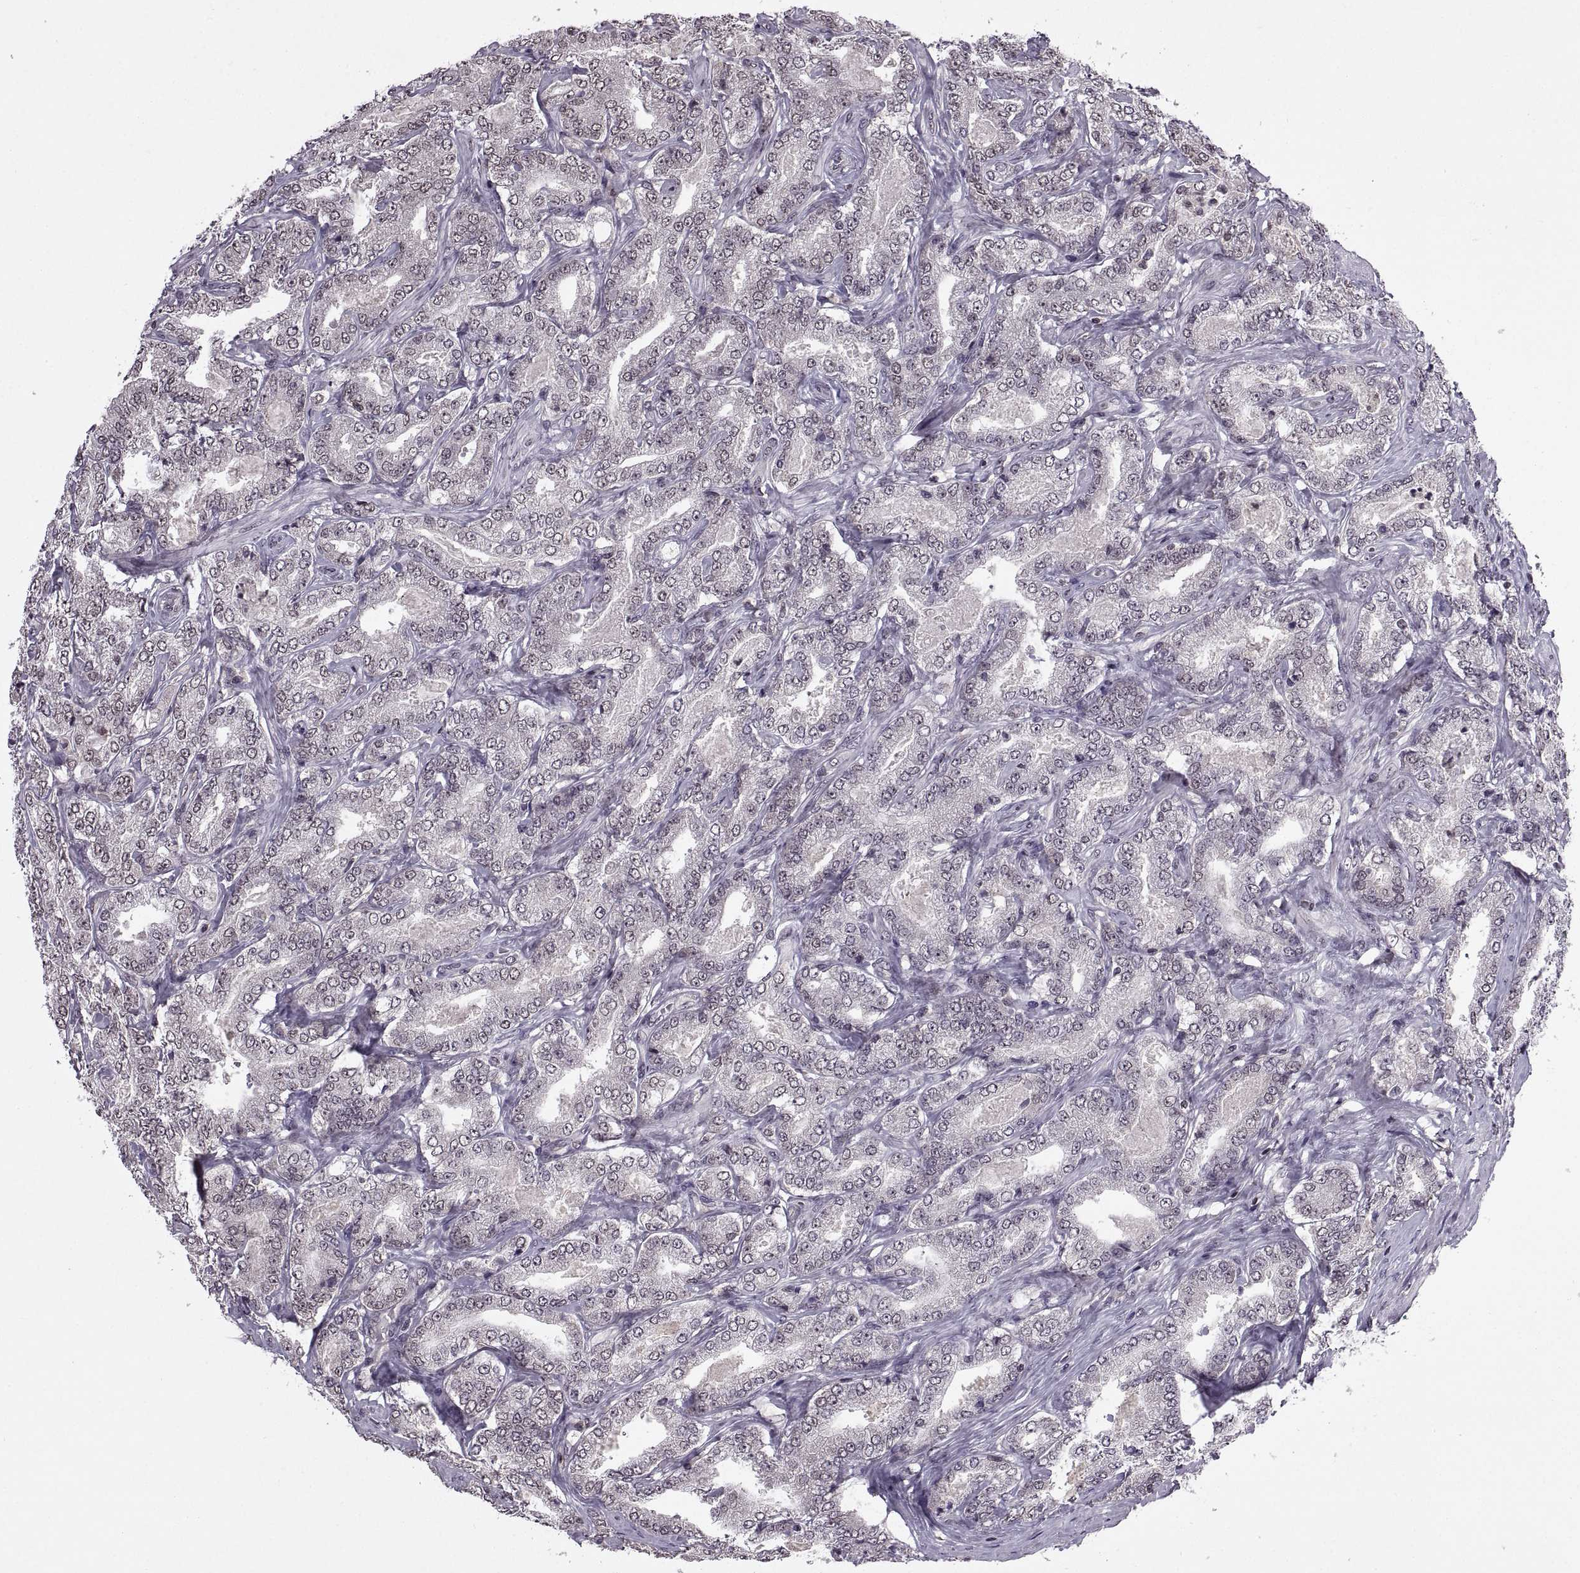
{"staining": {"intensity": "negative", "quantity": "none", "location": "none"}, "tissue": "prostate cancer", "cell_type": "Tumor cells", "image_type": "cancer", "snomed": [{"axis": "morphology", "description": "Adenocarcinoma, NOS"}, {"axis": "topography", "description": "Prostate"}], "caption": "Photomicrograph shows no protein positivity in tumor cells of prostate cancer (adenocarcinoma) tissue.", "gene": "INTS3", "patient": {"sex": "male", "age": 64}}